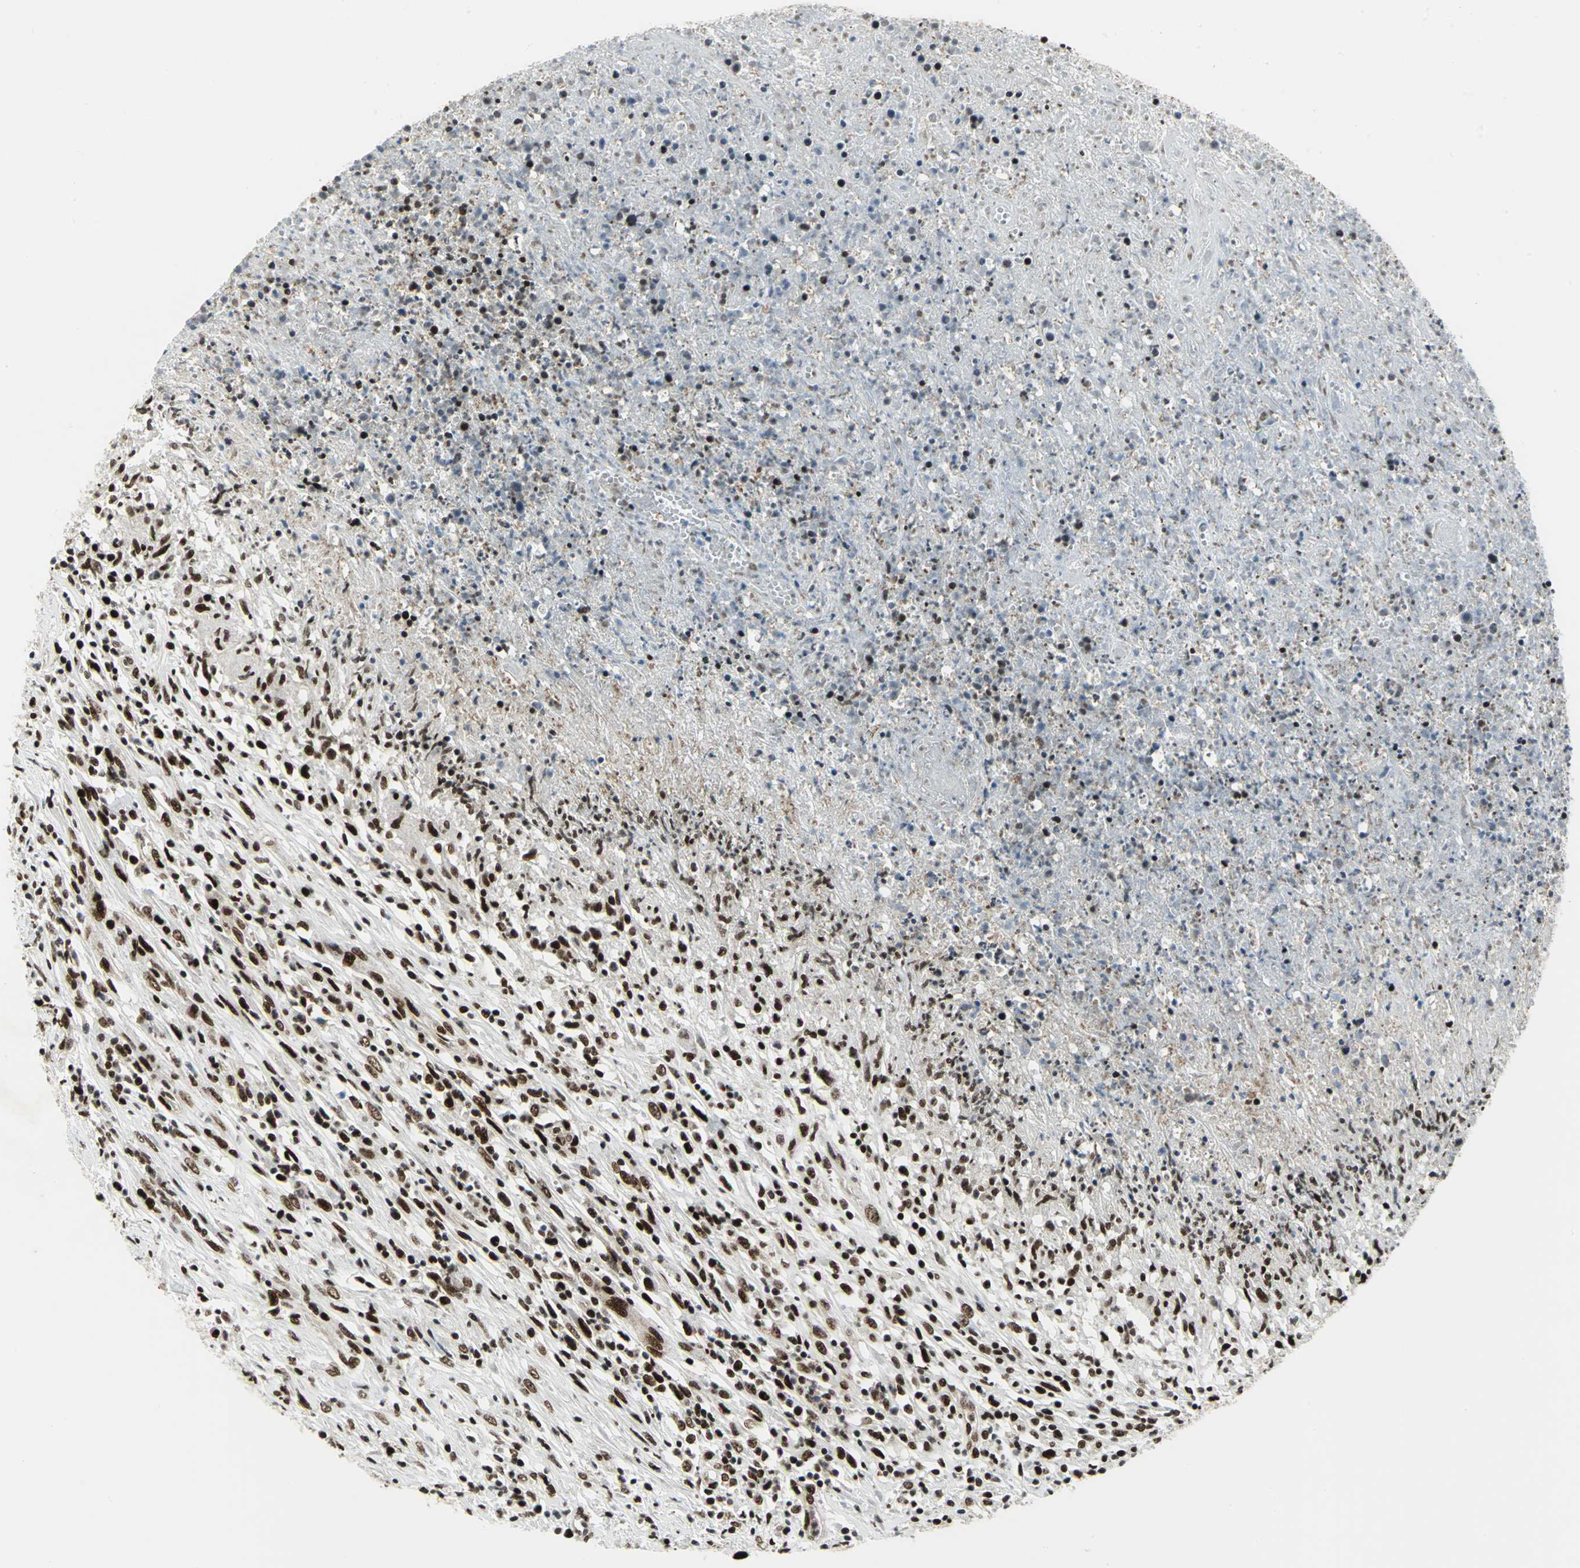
{"staining": {"intensity": "strong", "quantity": ">75%", "location": "nuclear"}, "tissue": "lymphoma", "cell_type": "Tumor cells", "image_type": "cancer", "snomed": [{"axis": "morphology", "description": "Malignant lymphoma, non-Hodgkin's type, High grade"}, {"axis": "topography", "description": "Lymph node"}], "caption": "Immunohistochemistry of human malignant lymphoma, non-Hodgkin's type (high-grade) reveals high levels of strong nuclear positivity in approximately >75% of tumor cells.", "gene": "SMARCA4", "patient": {"sex": "female", "age": 84}}